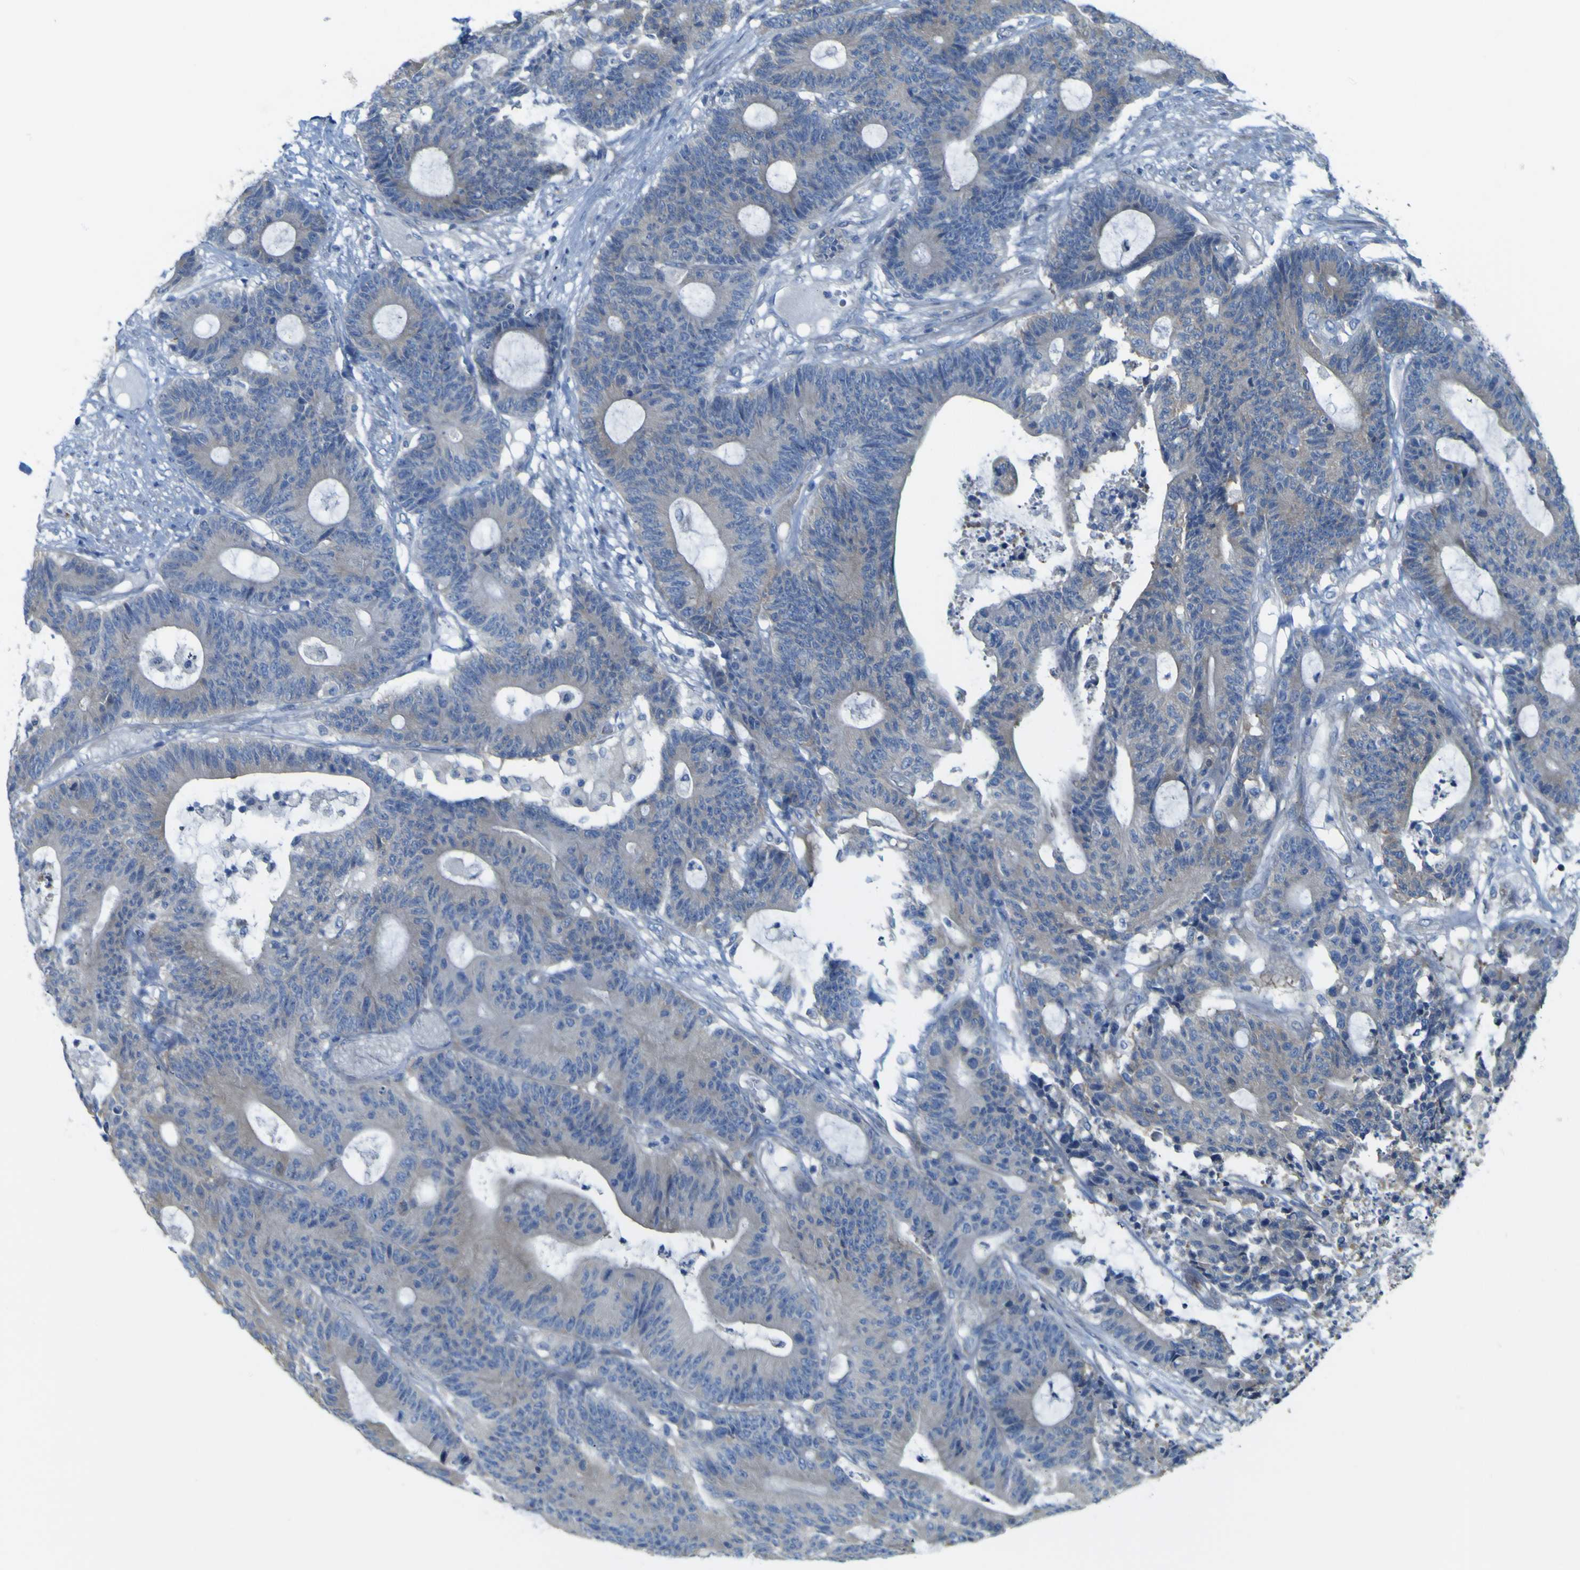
{"staining": {"intensity": "negative", "quantity": "none", "location": "none"}, "tissue": "colorectal cancer", "cell_type": "Tumor cells", "image_type": "cancer", "snomed": [{"axis": "morphology", "description": "Adenocarcinoma, NOS"}, {"axis": "topography", "description": "Colon"}], "caption": "Tumor cells show no significant protein staining in colorectal cancer.", "gene": "MYEOV", "patient": {"sex": "female", "age": 84}}